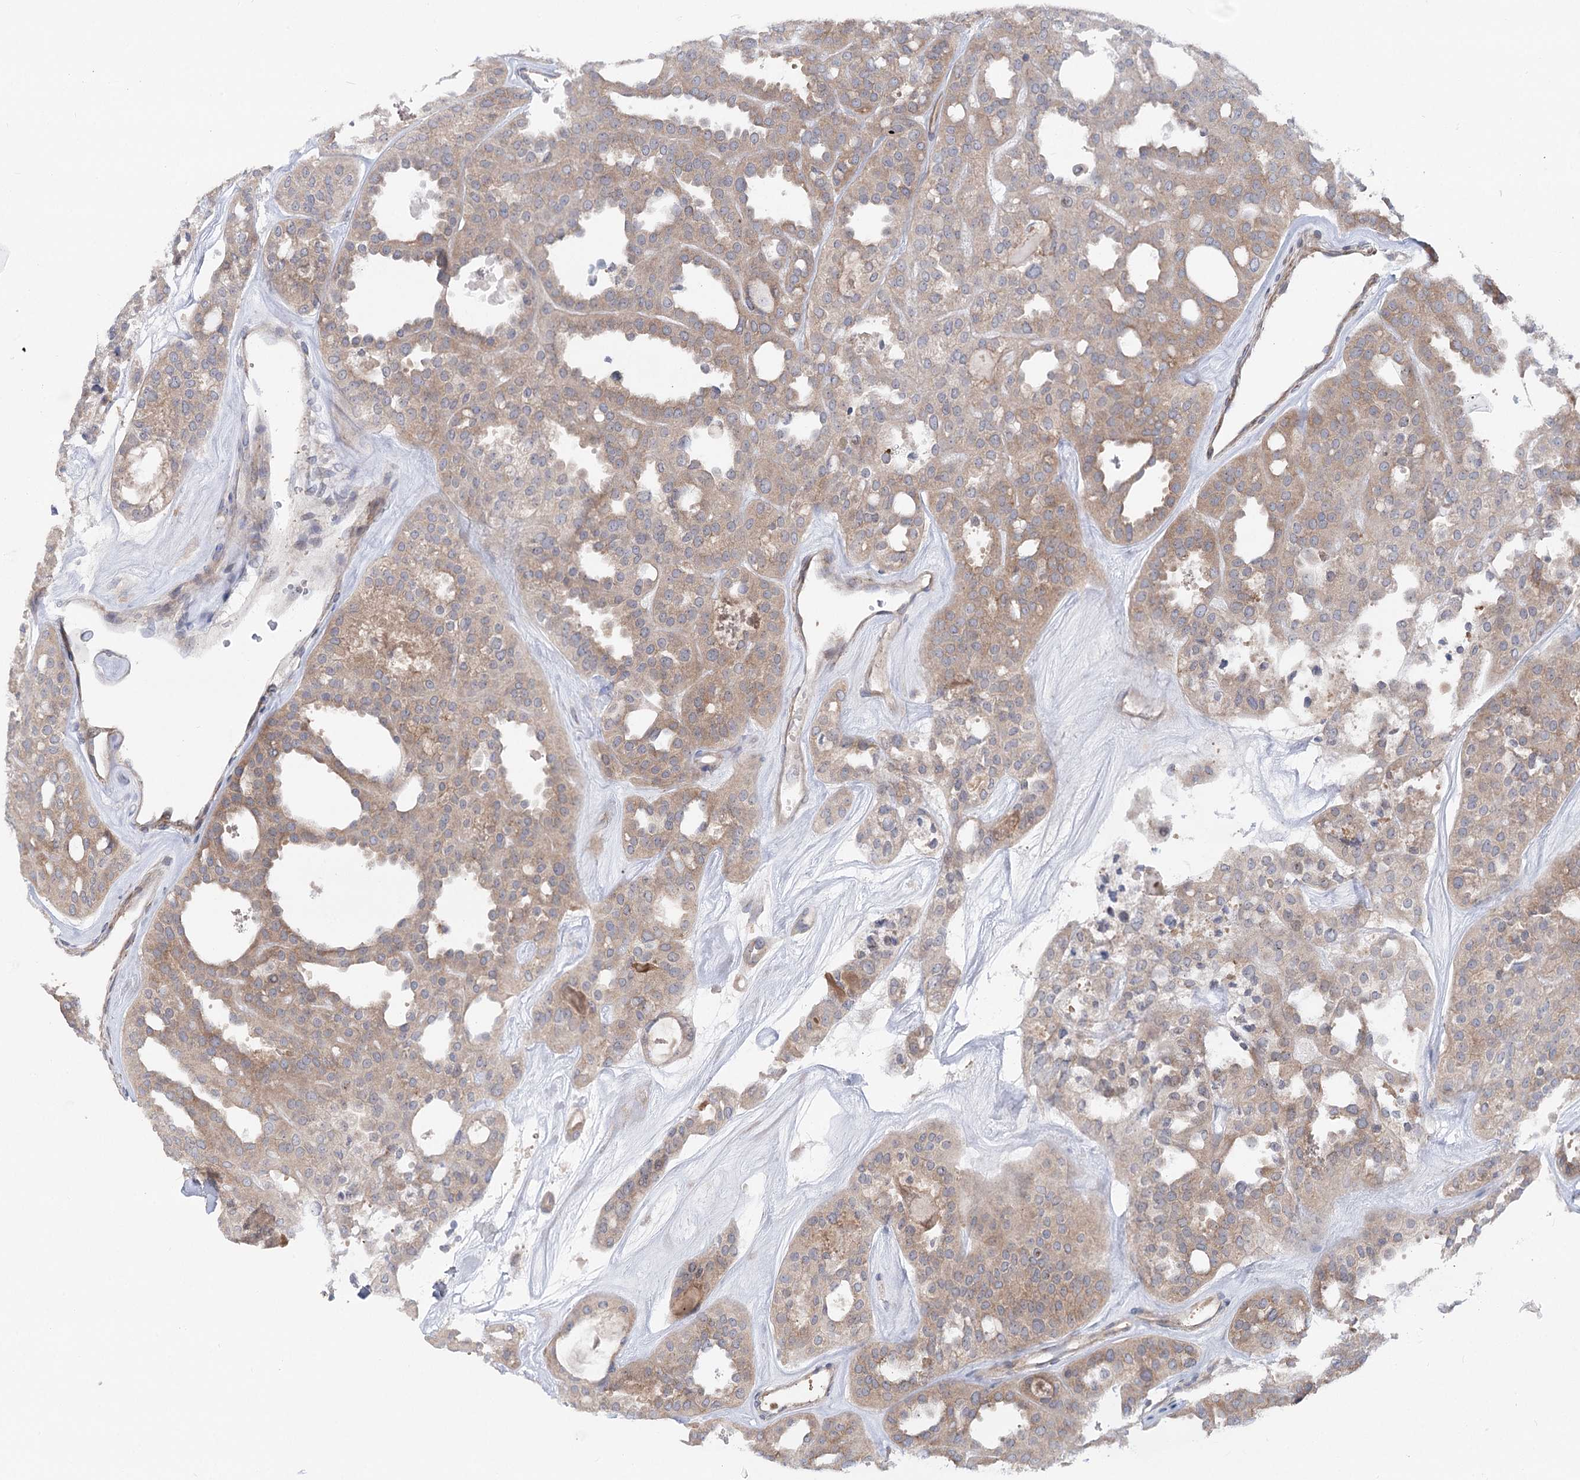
{"staining": {"intensity": "moderate", "quantity": ">75%", "location": "cytoplasmic/membranous"}, "tissue": "thyroid cancer", "cell_type": "Tumor cells", "image_type": "cancer", "snomed": [{"axis": "morphology", "description": "Follicular adenoma carcinoma, NOS"}, {"axis": "topography", "description": "Thyroid gland"}], "caption": "A brown stain highlights moderate cytoplasmic/membranous staining of a protein in thyroid cancer (follicular adenoma carcinoma) tumor cells. The staining was performed using DAB (3,3'-diaminobenzidine), with brown indicating positive protein expression. Nuclei are stained blue with hematoxylin.", "gene": "SCN11A", "patient": {"sex": "male", "age": 75}}